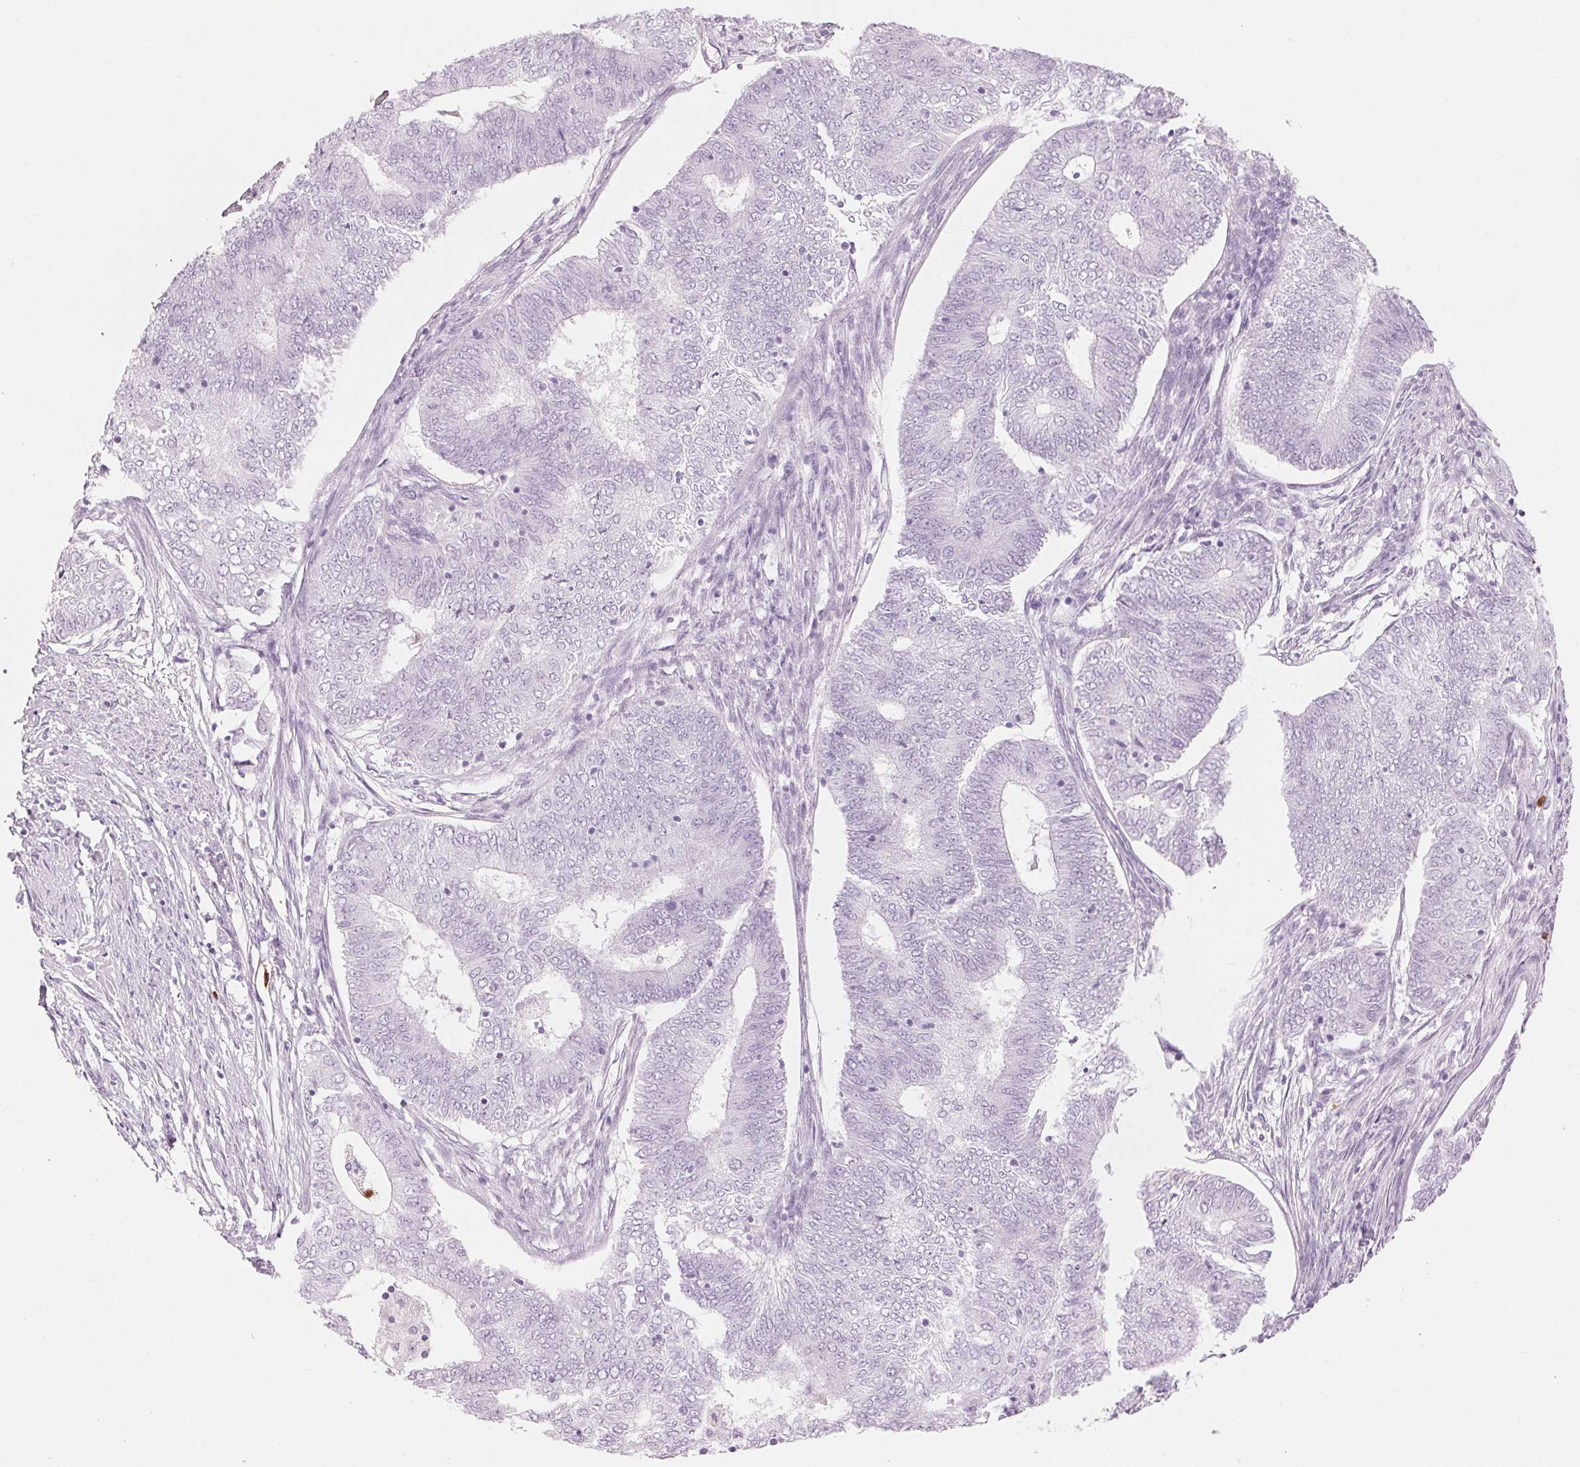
{"staining": {"intensity": "negative", "quantity": "none", "location": "none"}, "tissue": "endometrial cancer", "cell_type": "Tumor cells", "image_type": "cancer", "snomed": [{"axis": "morphology", "description": "Adenocarcinoma, NOS"}, {"axis": "topography", "description": "Endometrium"}], "caption": "Immunohistochemical staining of human endometrial adenocarcinoma demonstrates no significant expression in tumor cells. (DAB immunohistochemistry with hematoxylin counter stain).", "gene": "KLK7", "patient": {"sex": "female", "age": 62}}